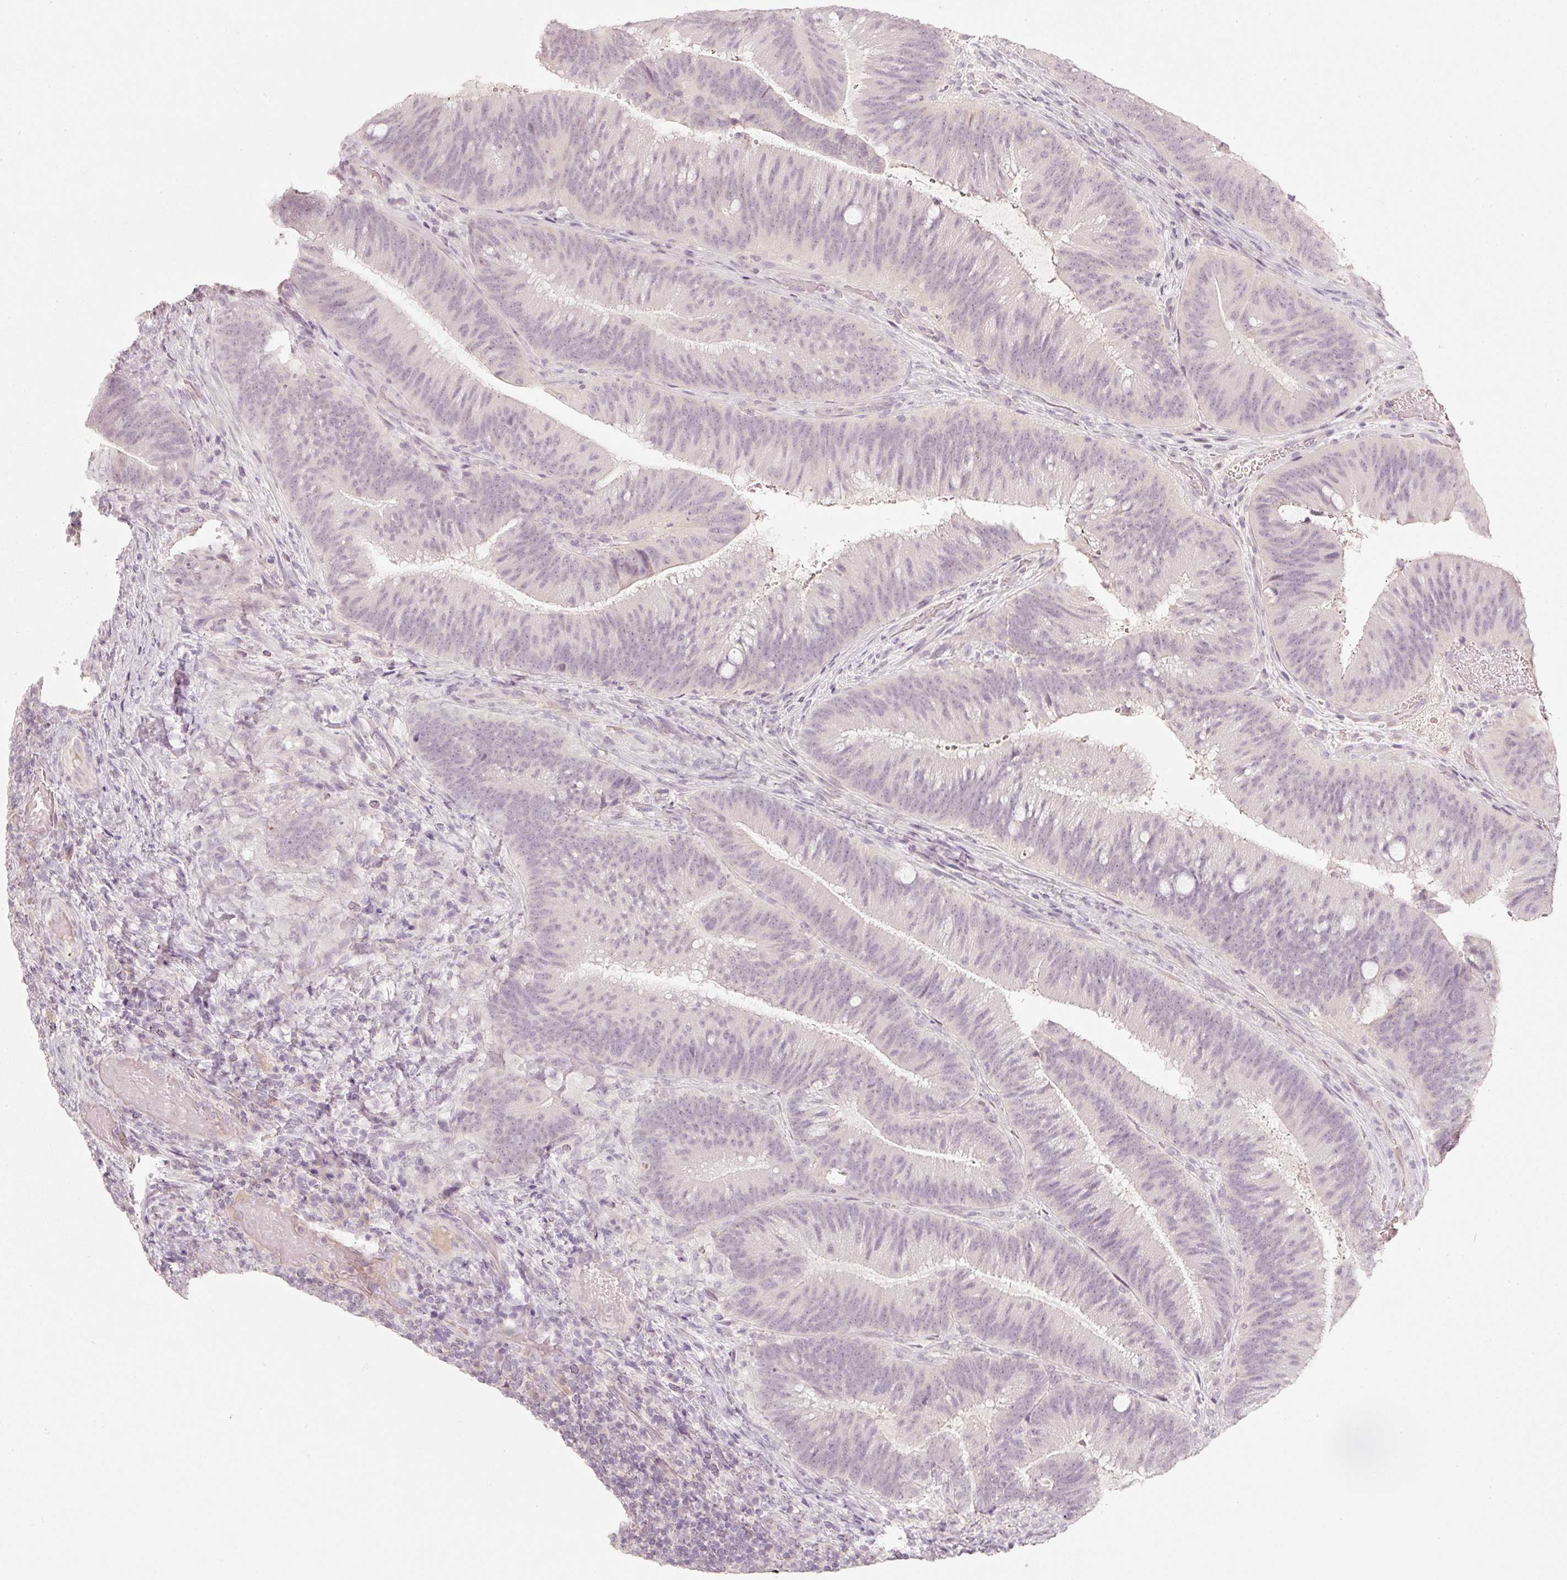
{"staining": {"intensity": "negative", "quantity": "none", "location": "none"}, "tissue": "colorectal cancer", "cell_type": "Tumor cells", "image_type": "cancer", "snomed": [{"axis": "morphology", "description": "Adenocarcinoma, NOS"}, {"axis": "topography", "description": "Colon"}], "caption": "Colorectal cancer was stained to show a protein in brown. There is no significant staining in tumor cells. The staining is performed using DAB (3,3'-diaminobenzidine) brown chromogen with nuclei counter-stained in using hematoxylin.", "gene": "STEAP1", "patient": {"sex": "female", "age": 43}}